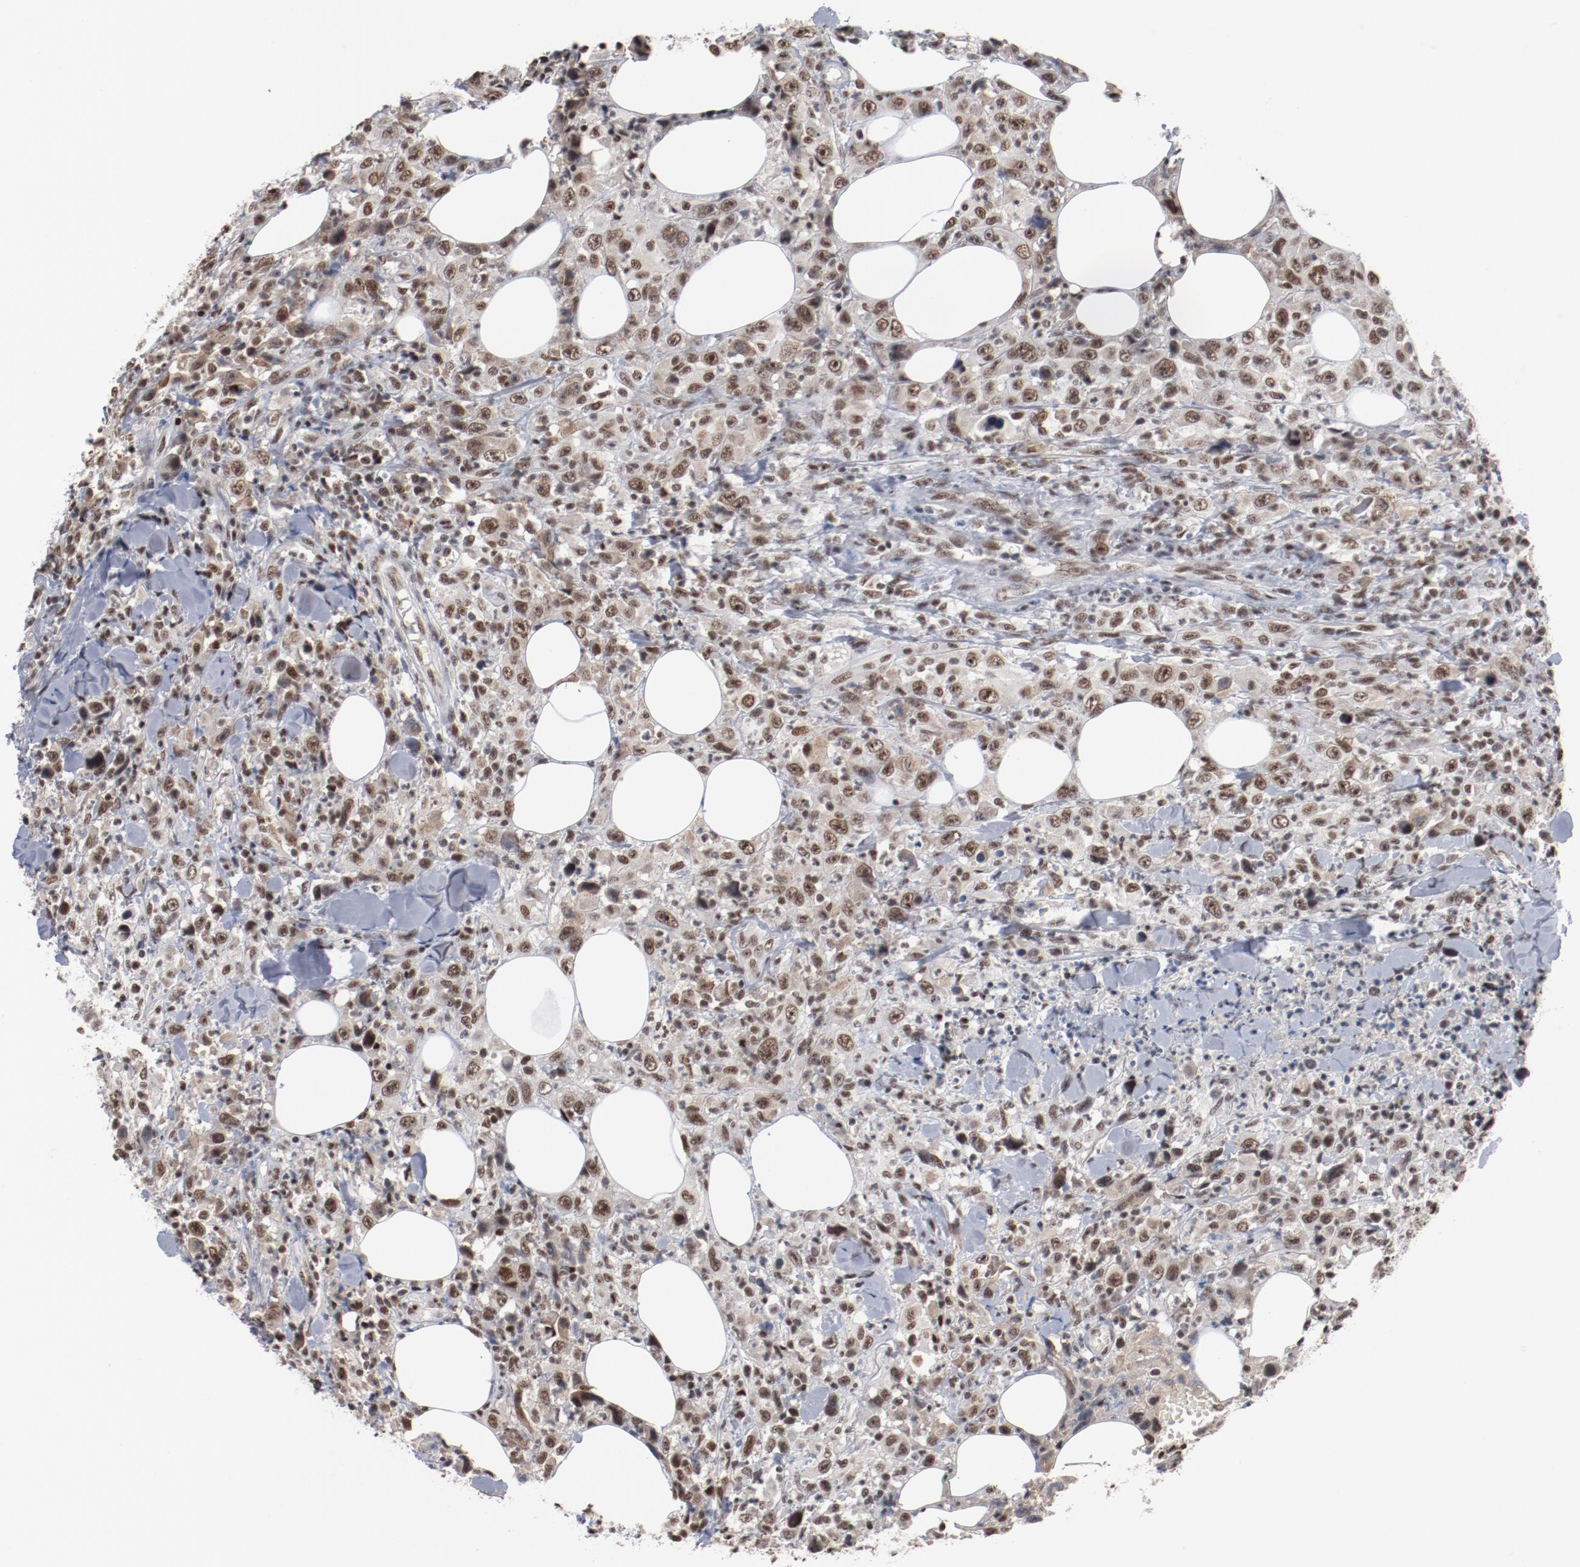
{"staining": {"intensity": "moderate", "quantity": ">75%", "location": "nuclear"}, "tissue": "thyroid cancer", "cell_type": "Tumor cells", "image_type": "cancer", "snomed": [{"axis": "morphology", "description": "Carcinoma, NOS"}, {"axis": "topography", "description": "Thyroid gland"}], "caption": "A photomicrograph of thyroid cancer stained for a protein exhibits moderate nuclear brown staining in tumor cells. (Stains: DAB in brown, nuclei in blue, Microscopy: brightfield microscopy at high magnification).", "gene": "BUB3", "patient": {"sex": "female", "age": 77}}